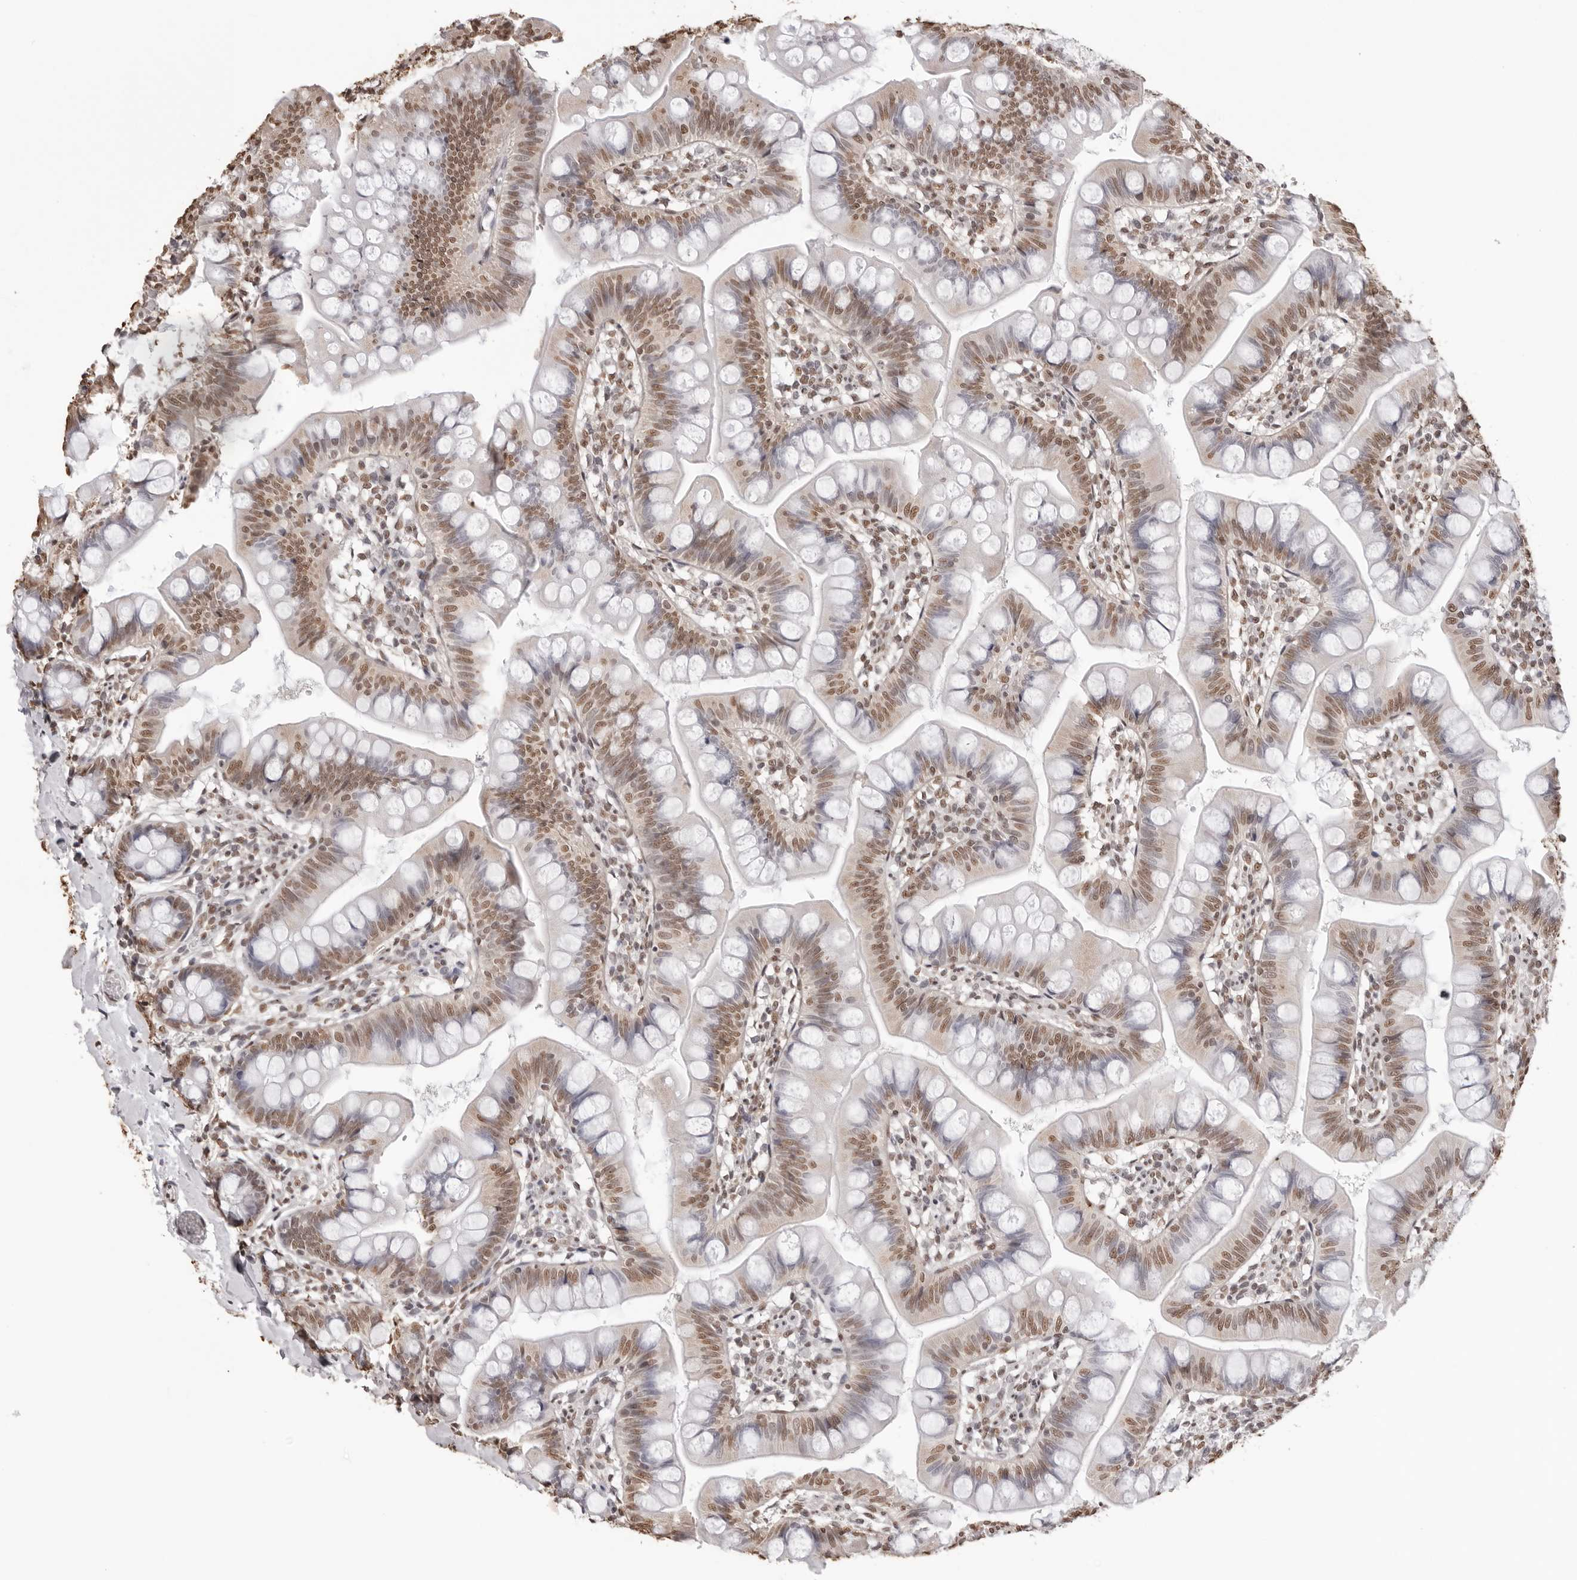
{"staining": {"intensity": "moderate", "quantity": ">75%", "location": "nuclear"}, "tissue": "small intestine", "cell_type": "Glandular cells", "image_type": "normal", "snomed": [{"axis": "morphology", "description": "Normal tissue, NOS"}, {"axis": "topography", "description": "Small intestine"}], "caption": "Protein staining of normal small intestine demonstrates moderate nuclear positivity in about >75% of glandular cells. Nuclei are stained in blue.", "gene": "OLIG3", "patient": {"sex": "male", "age": 7}}